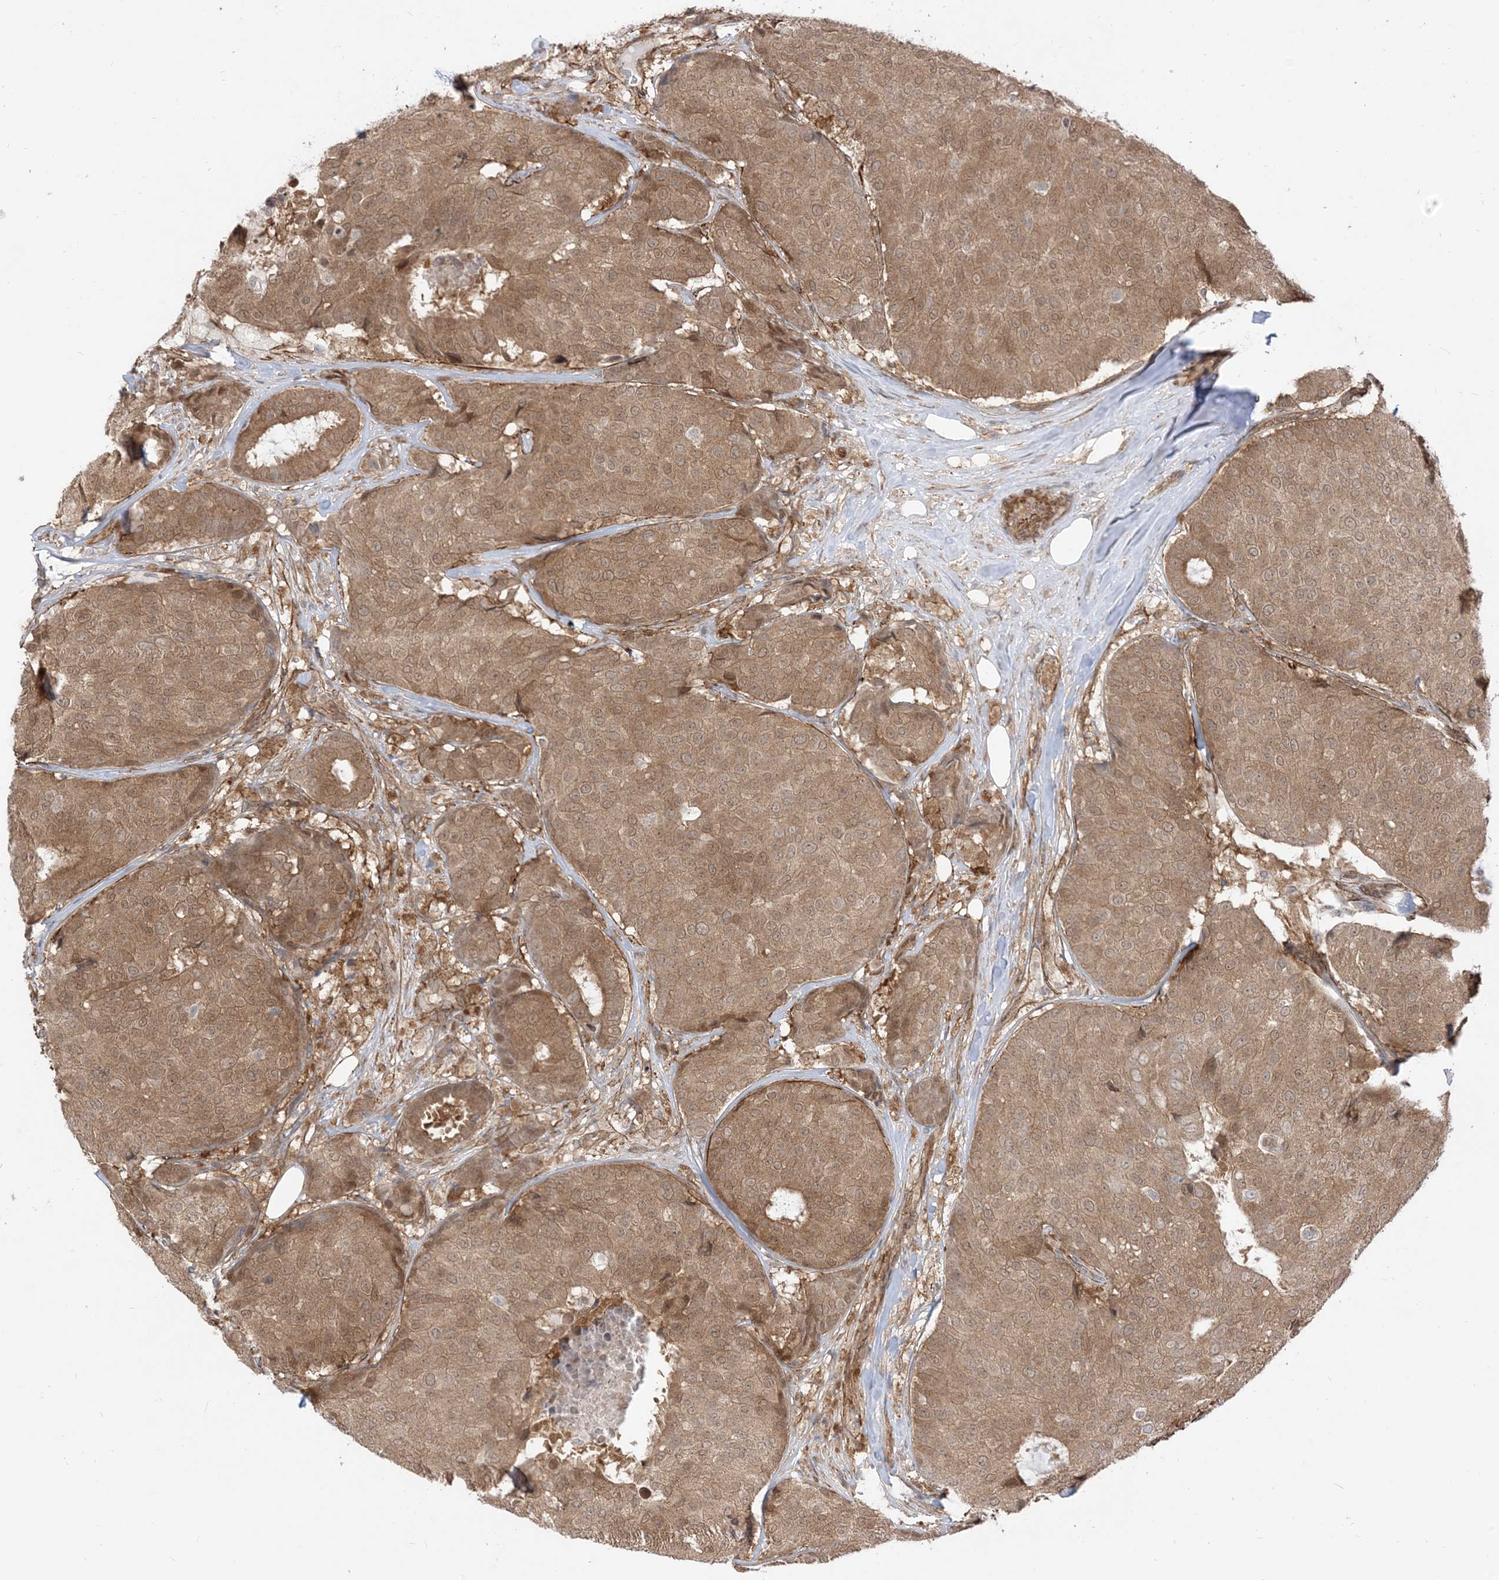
{"staining": {"intensity": "moderate", "quantity": ">75%", "location": "cytoplasmic/membranous"}, "tissue": "breast cancer", "cell_type": "Tumor cells", "image_type": "cancer", "snomed": [{"axis": "morphology", "description": "Duct carcinoma"}, {"axis": "topography", "description": "Breast"}], "caption": "A medium amount of moderate cytoplasmic/membranous expression is identified in about >75% of tumor cells in intraductal carcinoma (breast) tissue. The staining was performed using DAB to visualize the protein expression in brown, while the nuclei were stained in blue with hematoxylin (Magnification: 20x).", "gene": "TBCC", "patient": {"sex": "female", "age": 75}}